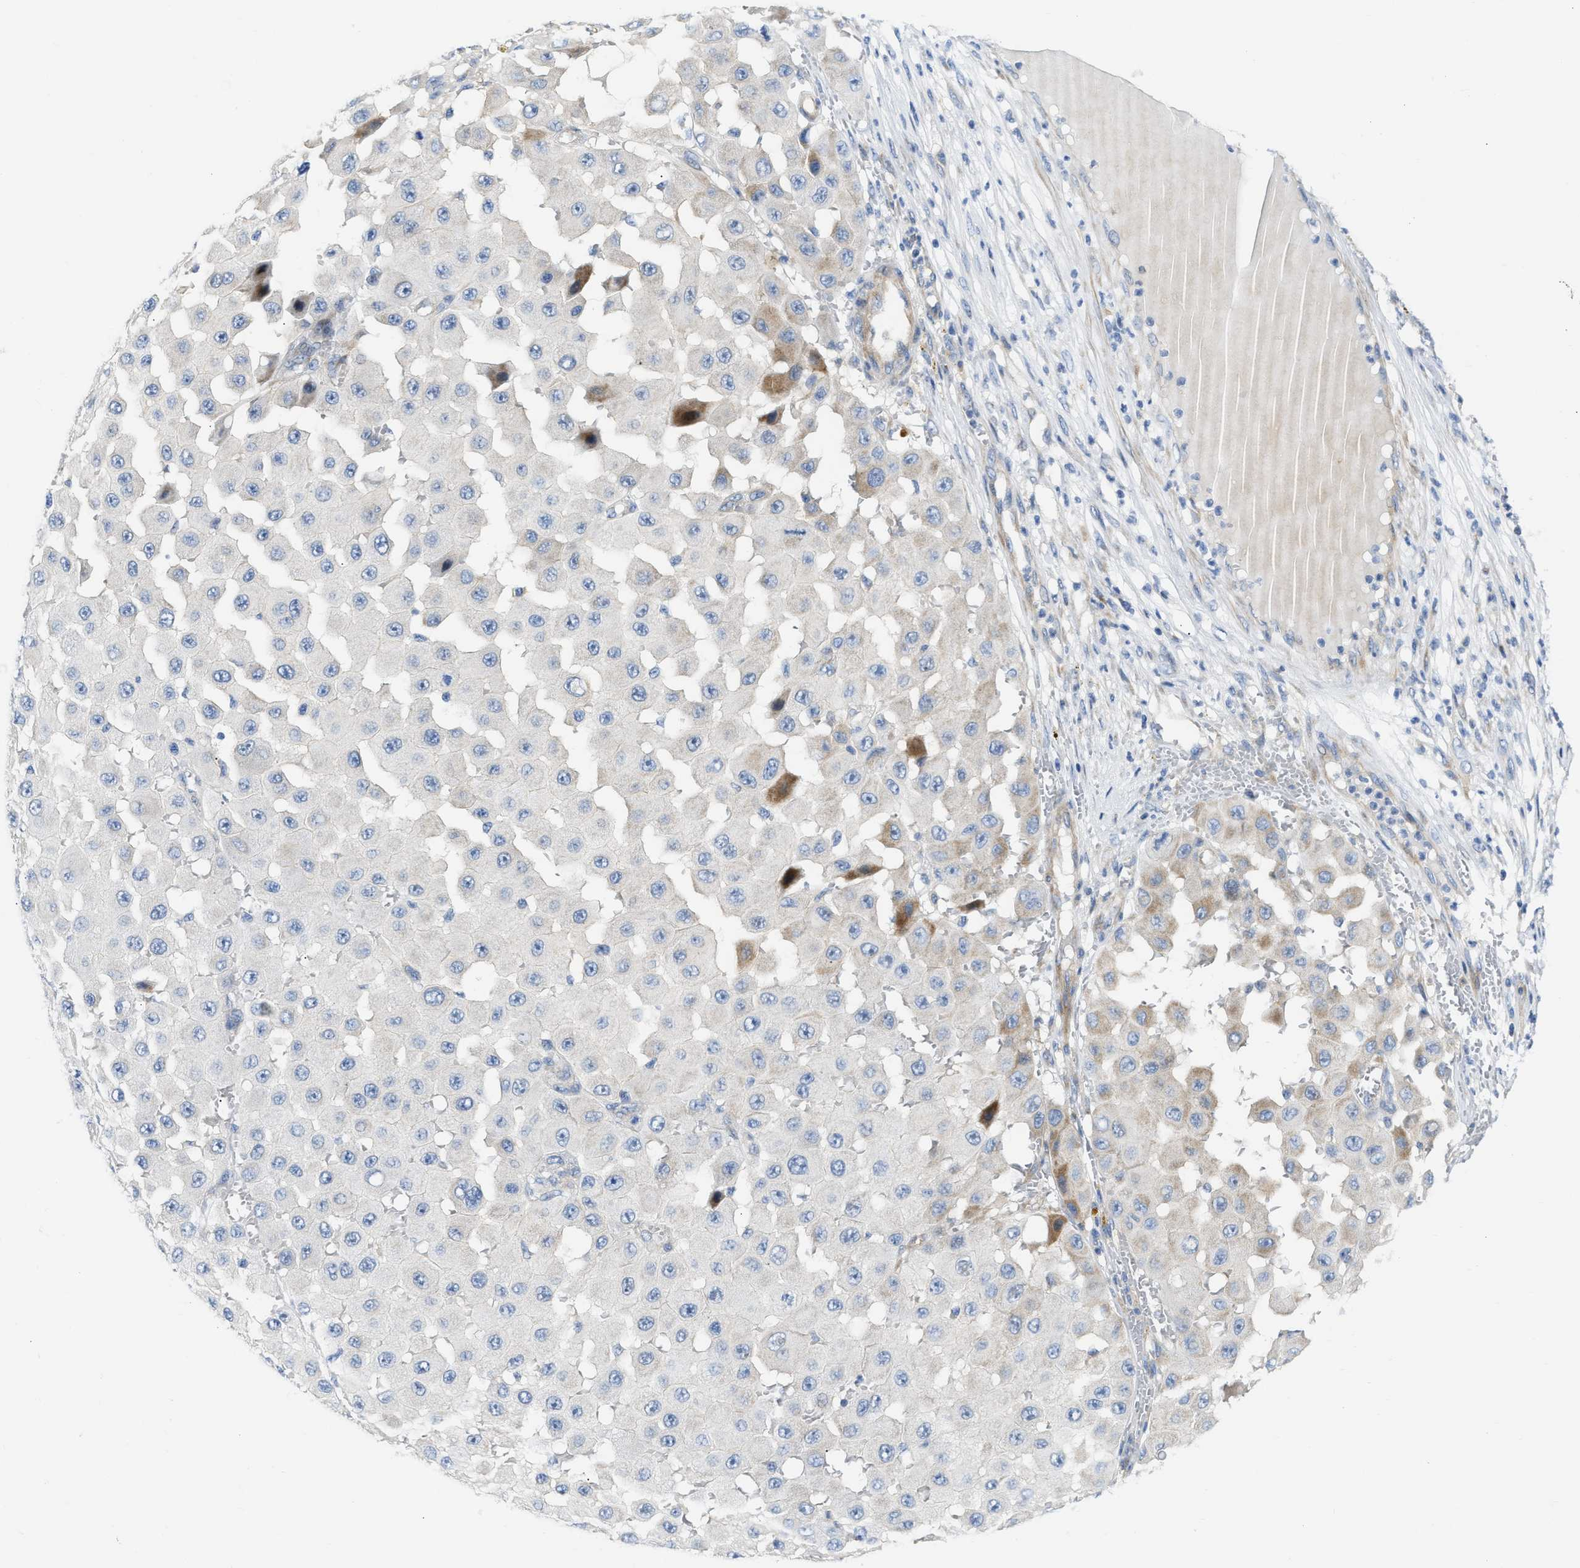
{"staining": {"intensity": "negative", "quantity": "none", "location": "none"}, "tissue": "melanoma", "cell_type": "Tumor cells", "image_type": "cancer", "snomed": [{"axis": "morphology", "description": "Malignant melanoma, NOS"}, {"axis": "topography", "description": "Skin"}], "caption": "Malignant melanoma stained for a protein using IHC displays no staining tumor cells.", "gene": "FHL1", "patient": {"sex": "female", "age": 81}}